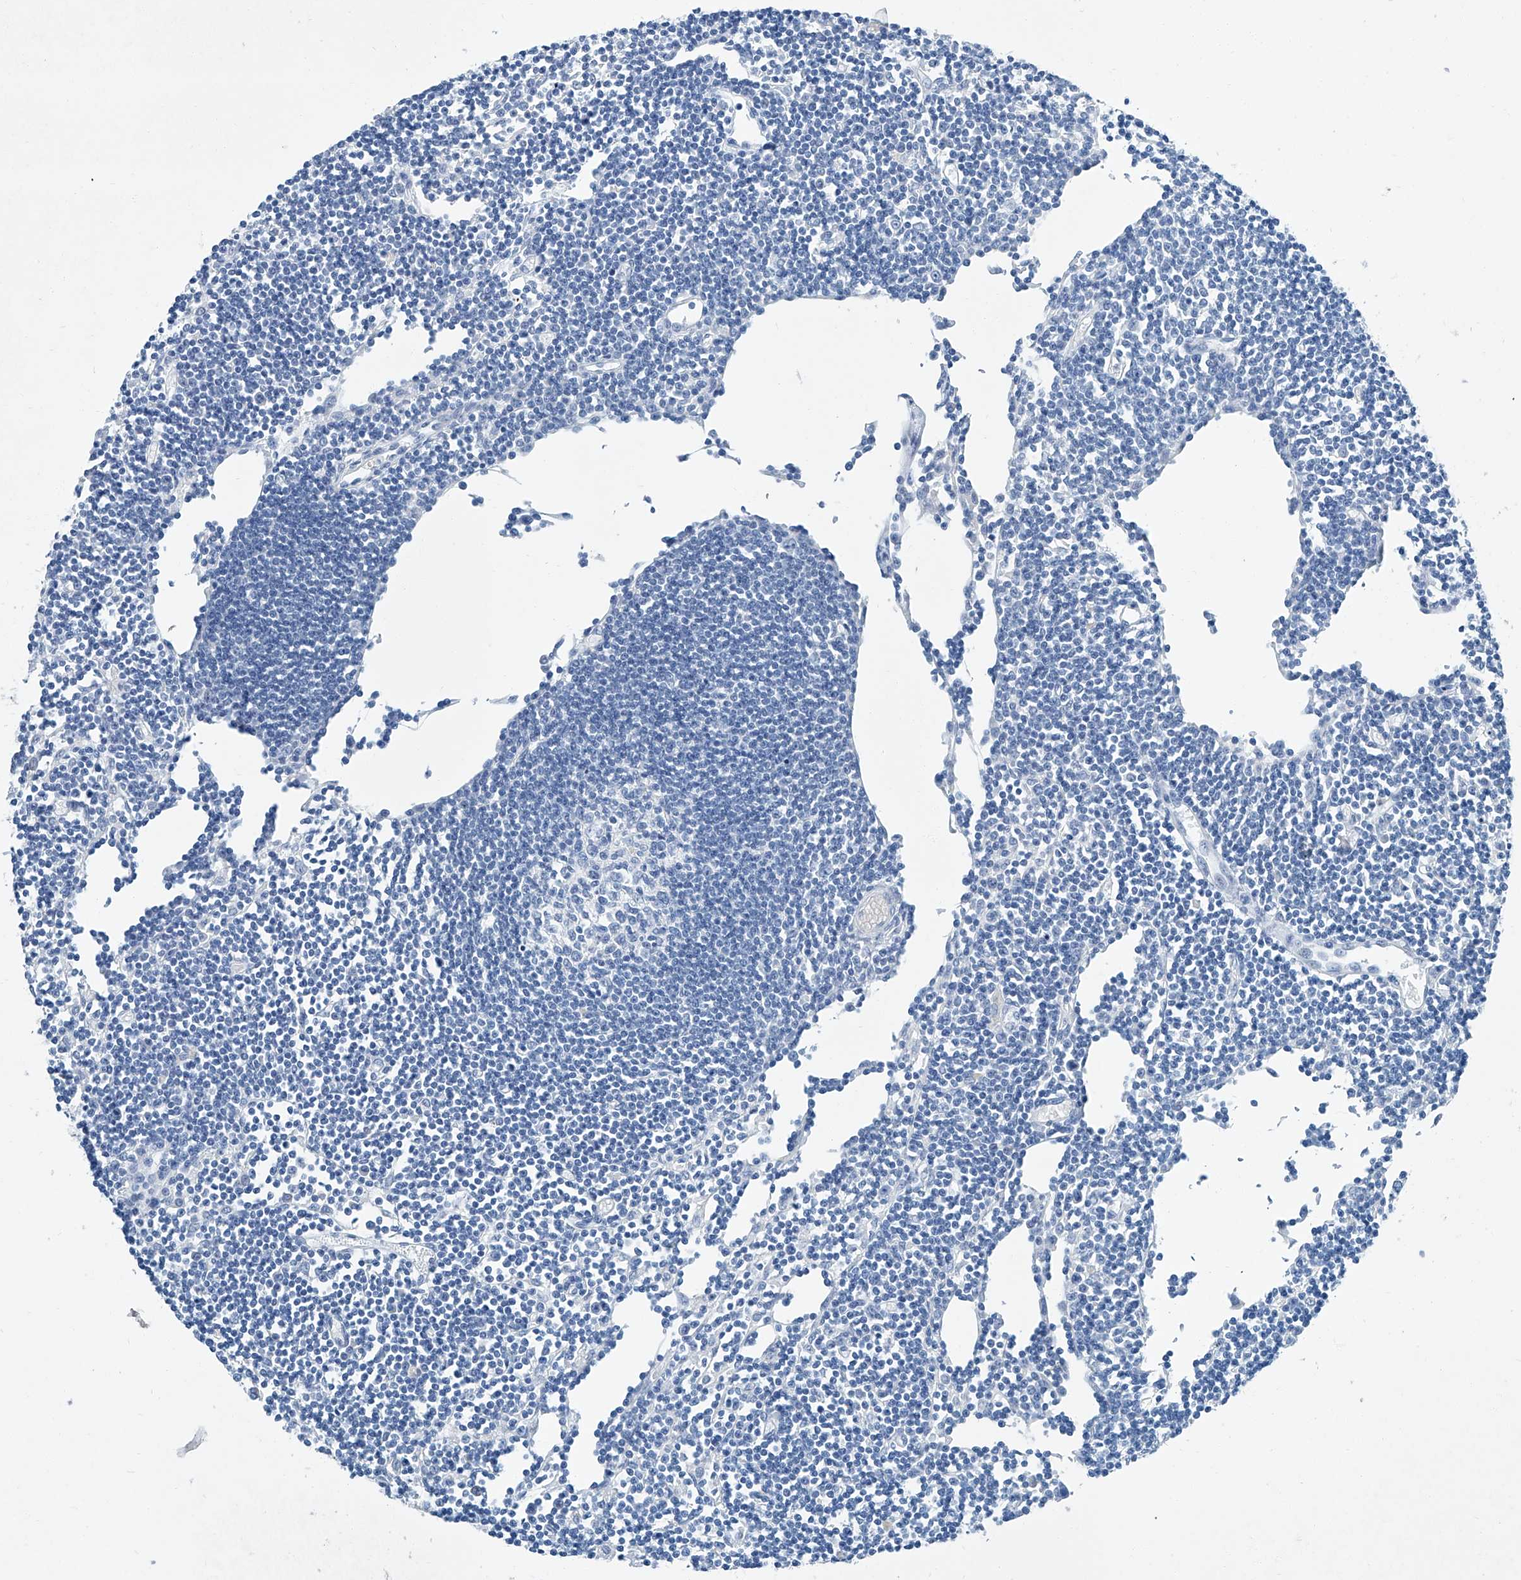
{"staining": {"intensity": "negative", "quantity": "none", "location": "none"}, "tissue": "lymph node", "cell_type": "Germinal center cells", "image_type": "normal", "snomed": [{"axis": "morphology", "description": "Normal tissue, NOS"}, {"axis": "topography", "description": "Lymph node"}], "caption": "Protein analysis of unremarkable lymph node demonstrates no significant expression in germinal center cells.", "gene": "CYP2A7", "patient": {"sex": "female", "age": 11}}